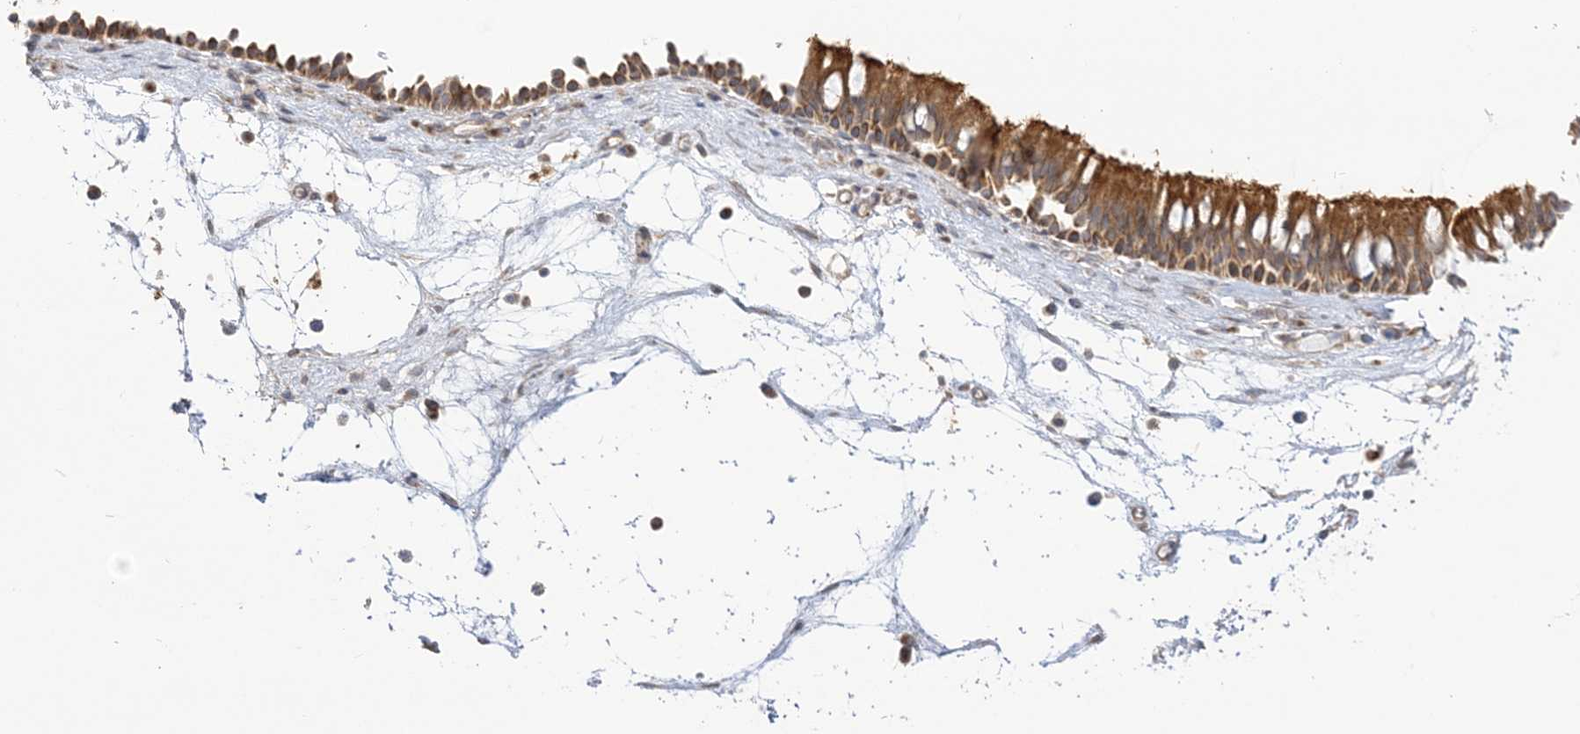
{"staining": {"intensity": "moderate", "quantity": ">75%", "location": "cytoplasmic/membranous"}, "tissue": "nasopharynx", "cell_type": "Respiratory epithelial cells", "image_type": "normal", "snomed": [{"axis": "morphology", "description": "Normal tissue, NOS"}, {"axis": "morphology", "description": "Inflammation, NOS"}, {"axis": "morphology", "description": "Malignant melanoma, Metastatic site"}, {"axis": "topography", "description": "Nasopharynx"}], "caption": "Respiratory epithelial cells reveal moderate cytoplasmic/membranous expression in approximately >75% of cells in unremarkable nasopharynx. The staining was performed using DAB (3,3'-diaminobenzidine), with brown indicating positive protein expression. Nuclei are stained blue with hematoxylin.", "gene": "NAF1", "patient": {"sex": "male", "age": 70}}